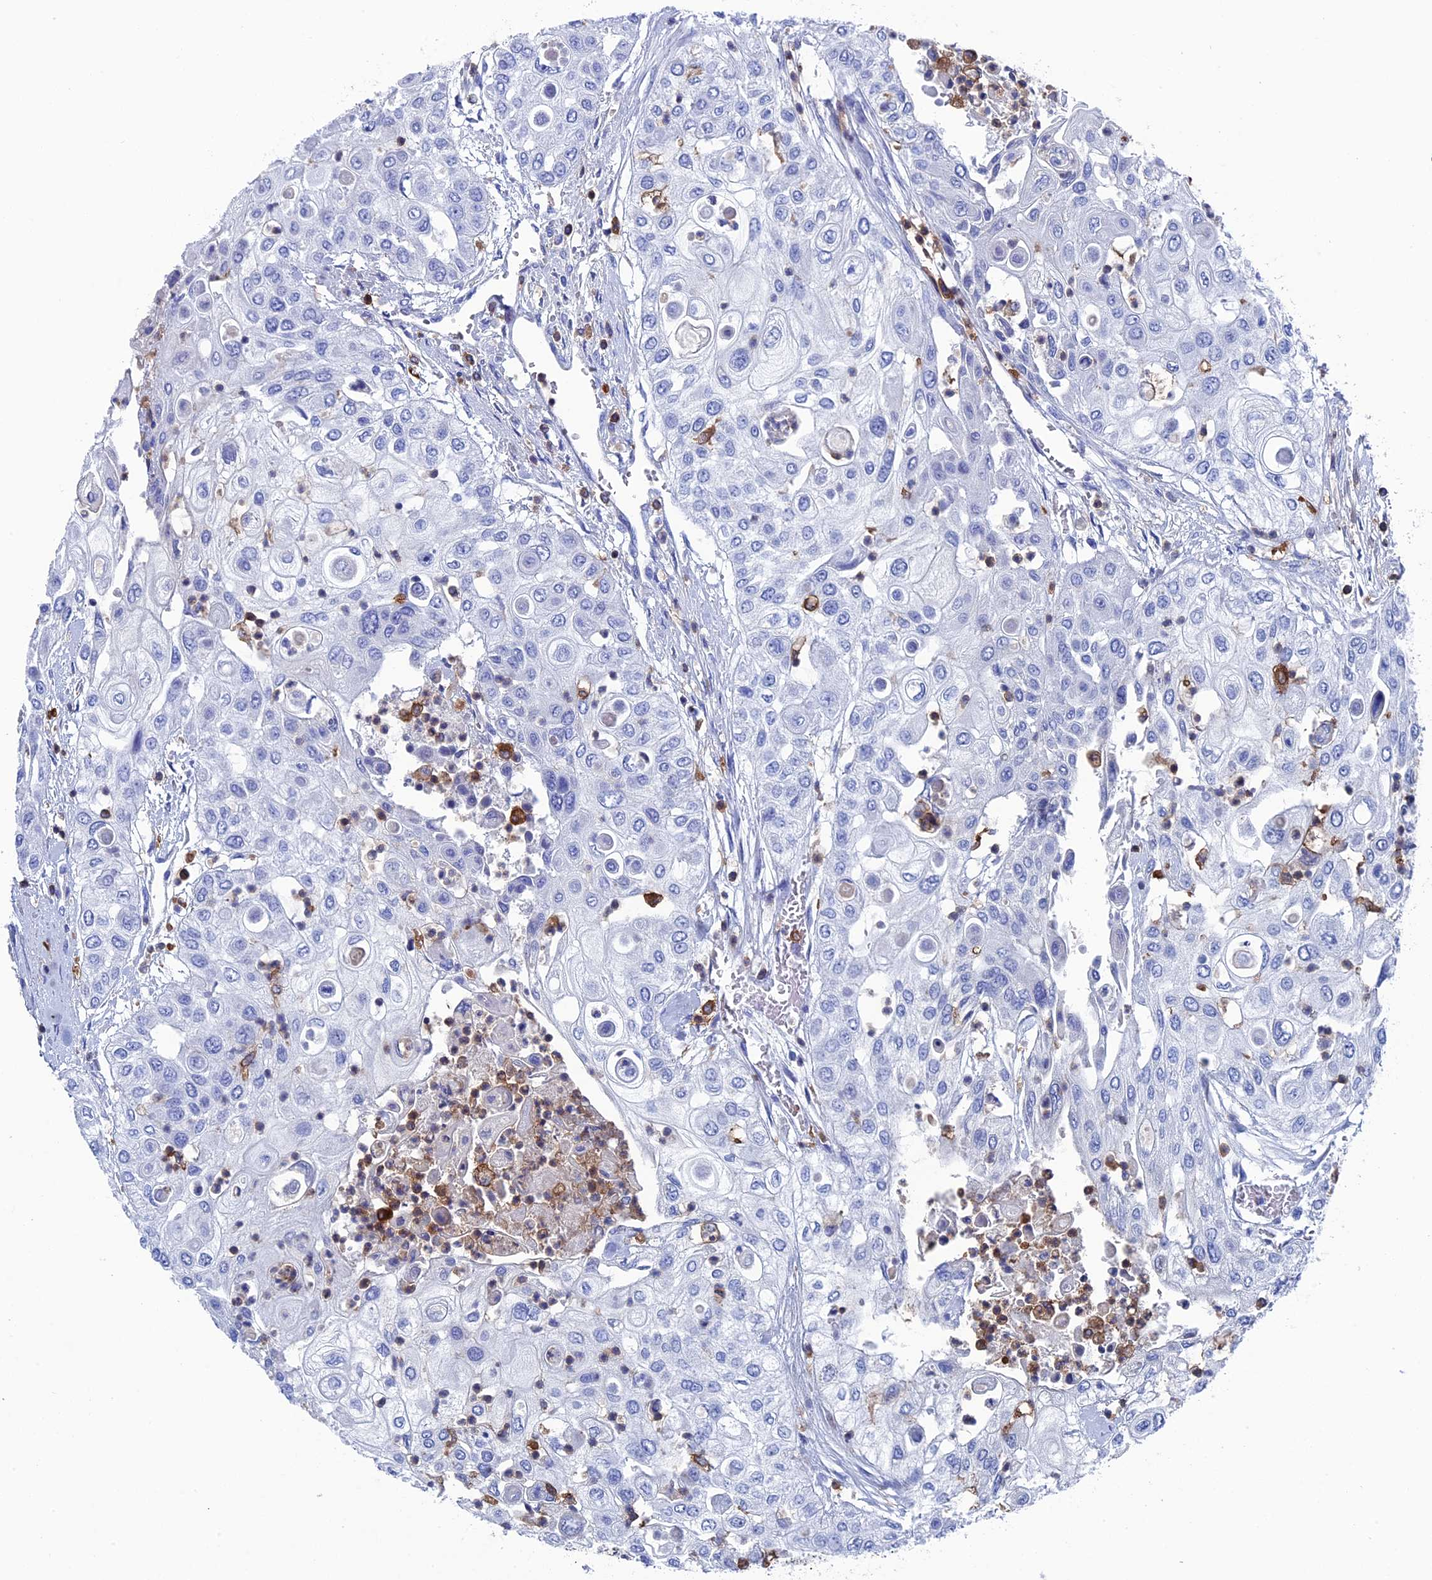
{"staining": {"intensity": "negative", "quantity": "none", "location": "none"}, "tissue": "urothelial cancer", "cell_type": "Tumor cells", "image_type": "cancer", "snomed": [{"axis": "morphology", "description": "Urothelial carcinoma, High grade"}, {"axis": "topography", "description": "Urinary bladder"}], "caption": "Histopathology image shows no protein expression in tumor cells of high-grade urothelial carcinoma tissue.", "gene": "TYROBP", "patient": {"sex": "female", "age": 79}}